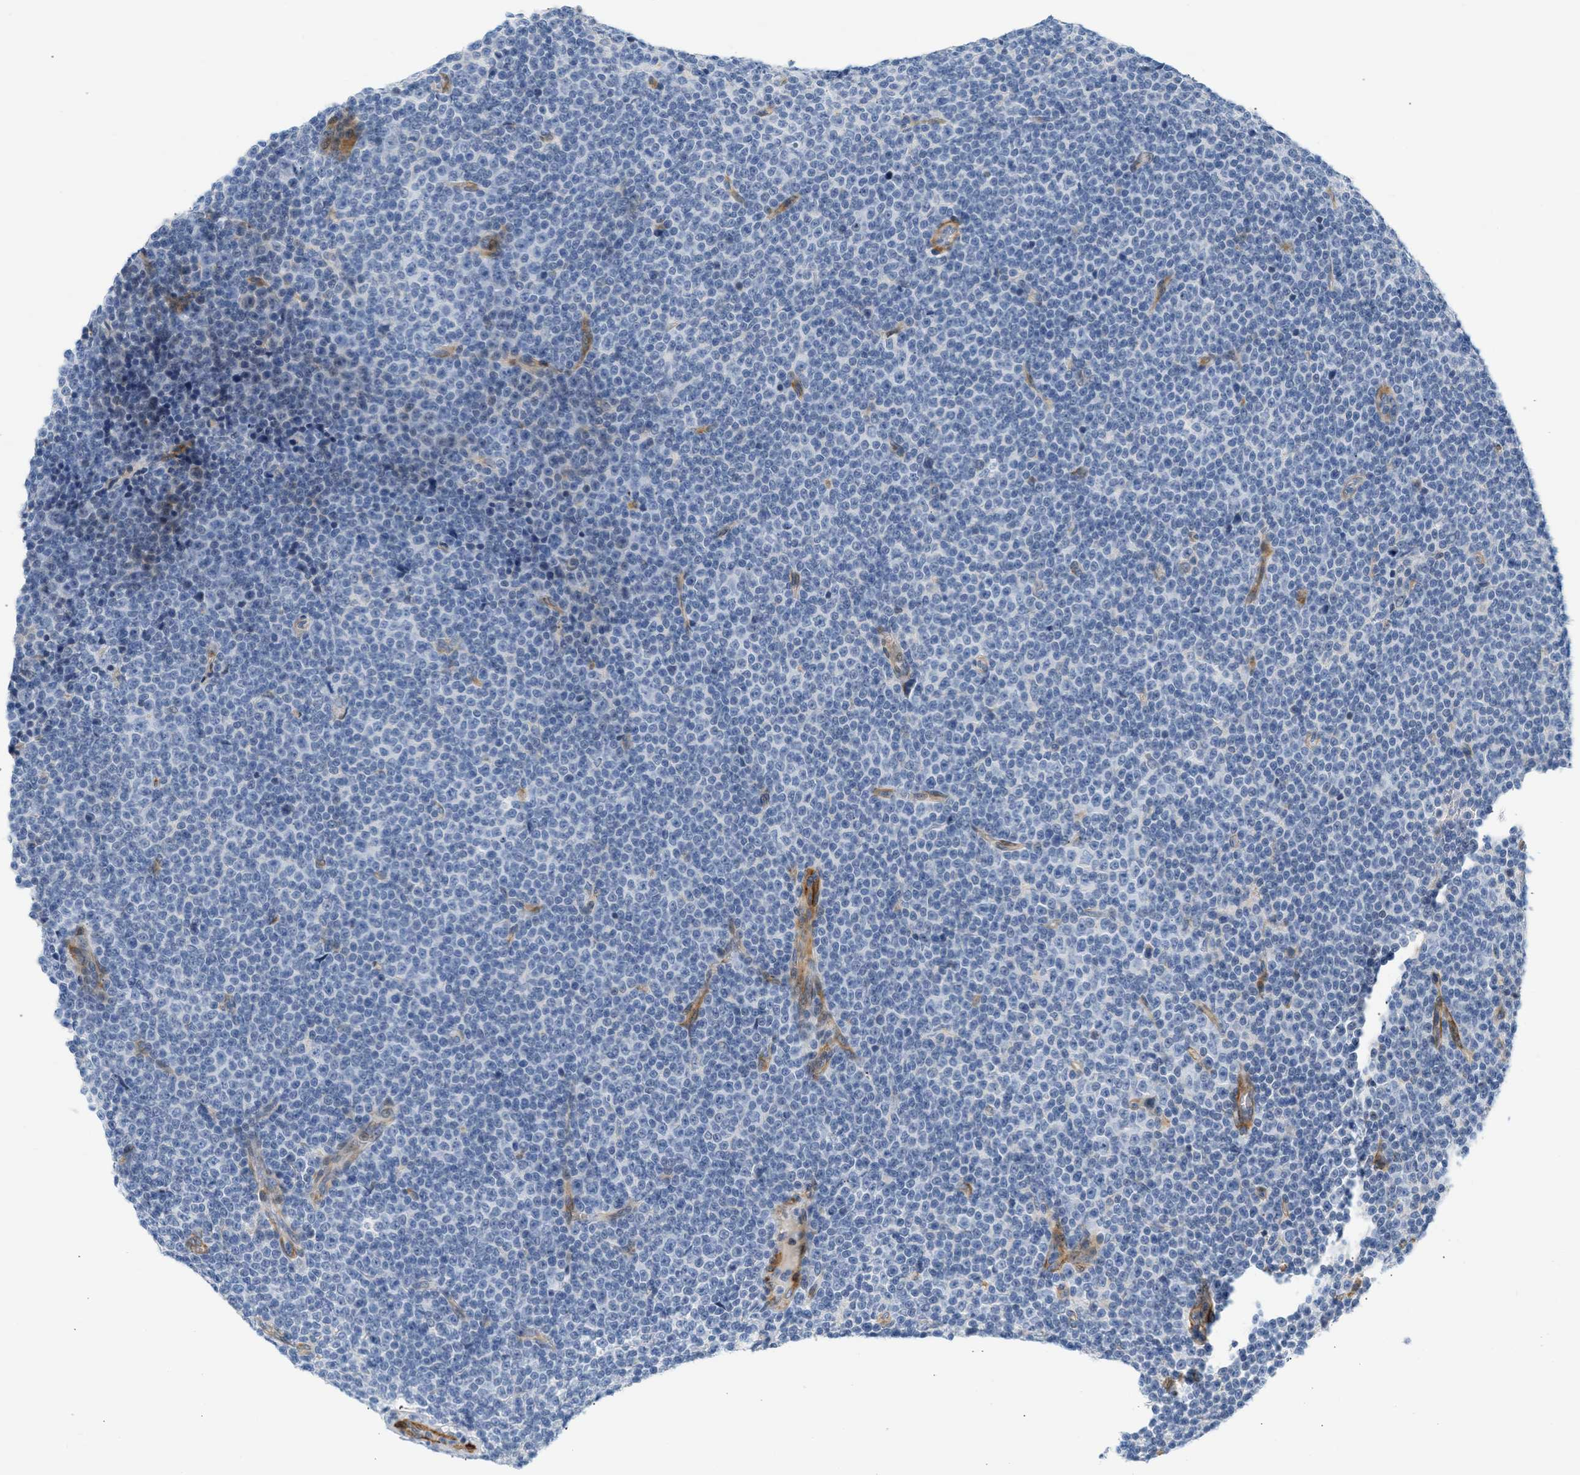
{"staining": {"intensity": "negative", "quantity": "none", "location": "none"}, "tissue": "lymphoma", "cell_type": "Tumor cells", "image_type": "cancer", "snomed": [{"axis": "morphology", "description": "Malignant lymphoma, non-Hodgkin's type, Low grade"}, {"axis": "topography", "description": "Lymph node"}], "caption": "Low-grade malignant lymphoma, non-Hodgkin's type was stained to show a protein in brown. There is no significant staining in tumor cells.", "gene": "SLC30A7", "patient": {"sex": "female", "age": 67}}